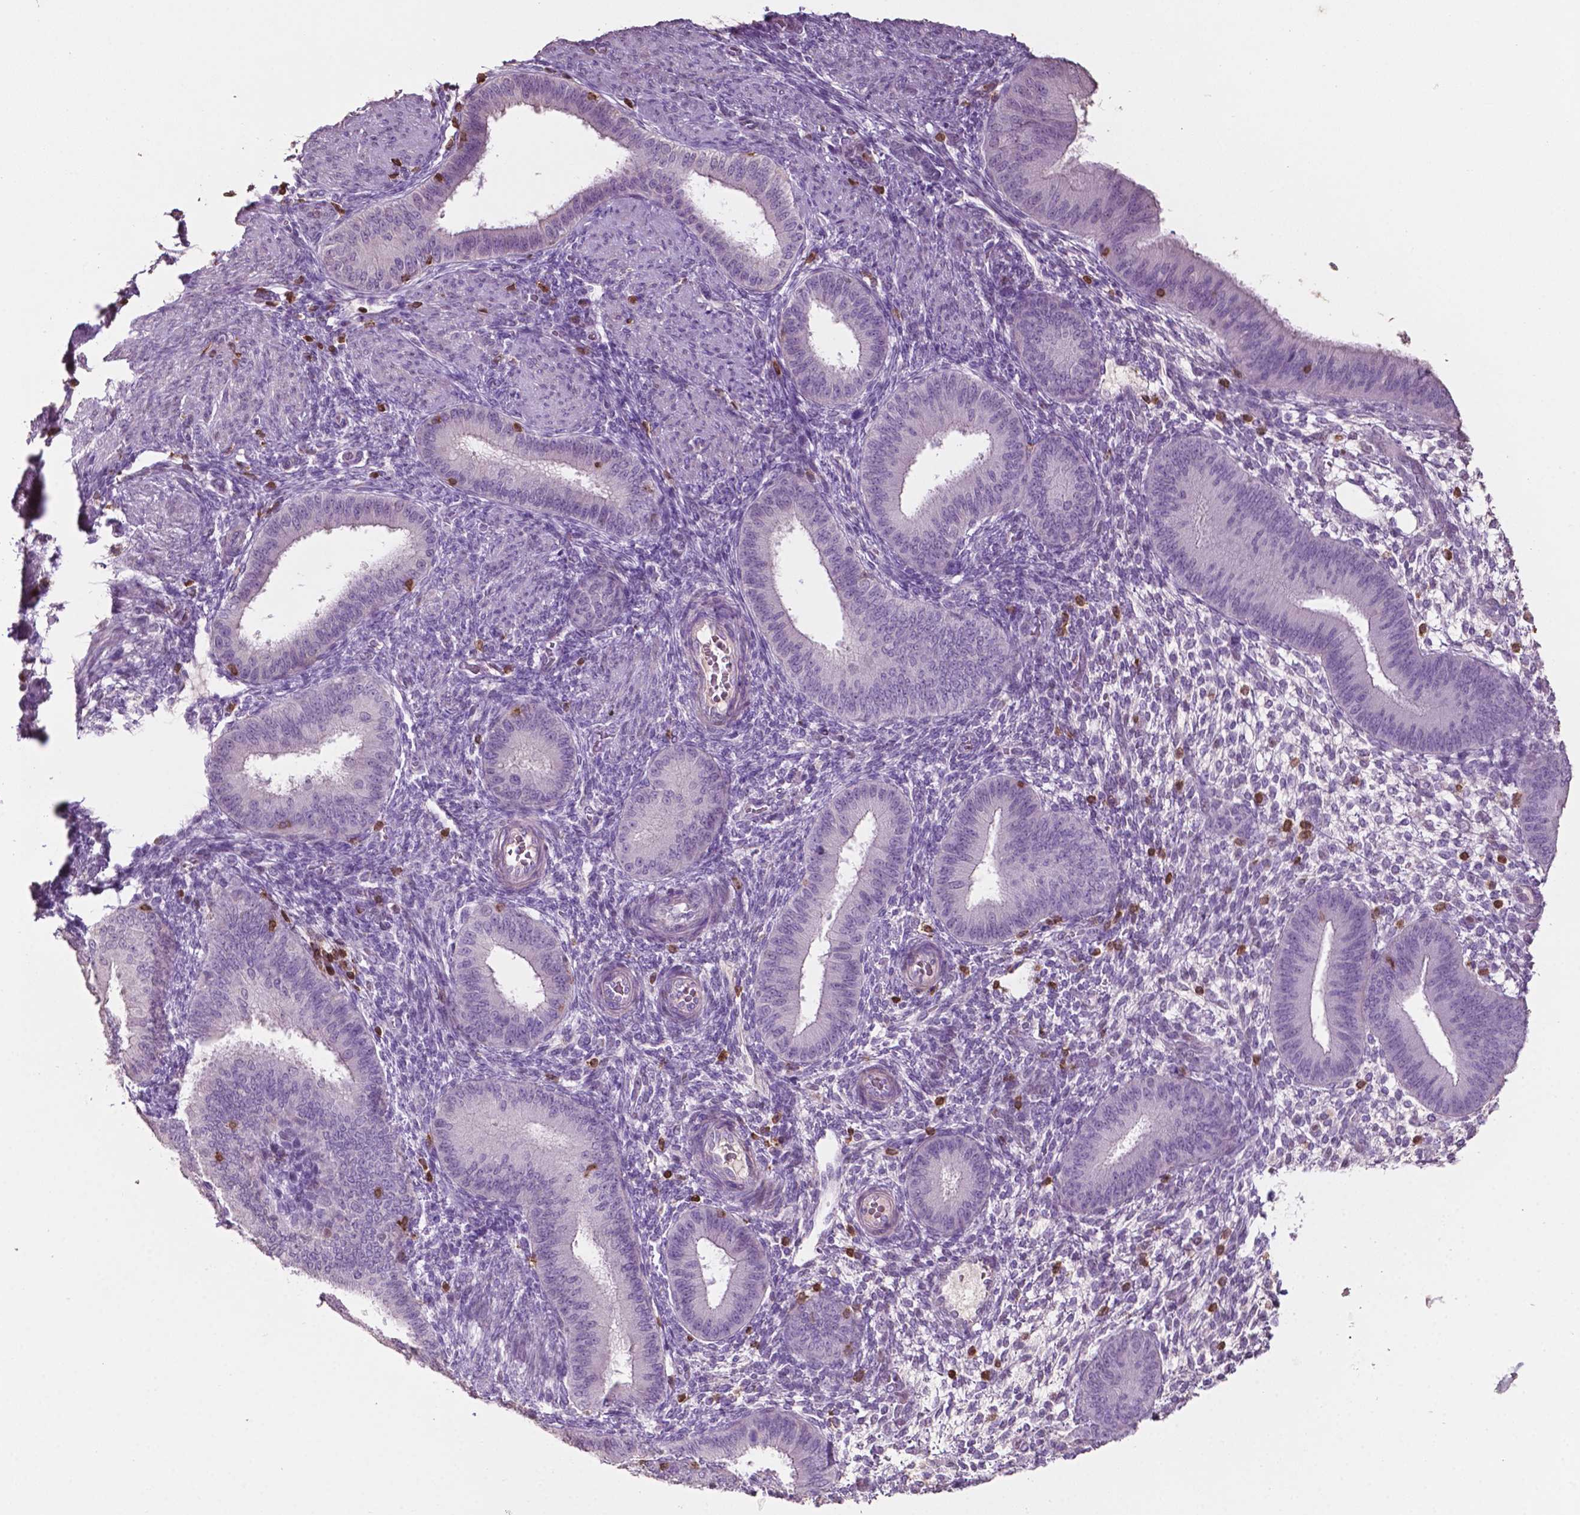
{"staining": {"intensity": "negative", "quantity": "none", "location": "none"}, "tissue": "endometrium", "cell_type": "Cells in endometrial stroma", "image_type": "normal", "snomed": [{"axis": "morphology", "description": "Normal tissue, NOS"}, {"axis": "topography", "description": "Endometrium"}], "caption": "Photomicrograph shows no significant protein positivity in cells in endometrial stroma of benign endometrium. The staining was performed using DAB to visualize the protein expression in brown, while the nuclei were stained in blue with hematoxylin (Magnification: 20x).", "gene": "TBC1D10C", "patient": {"sex": "female", "age": 39}}